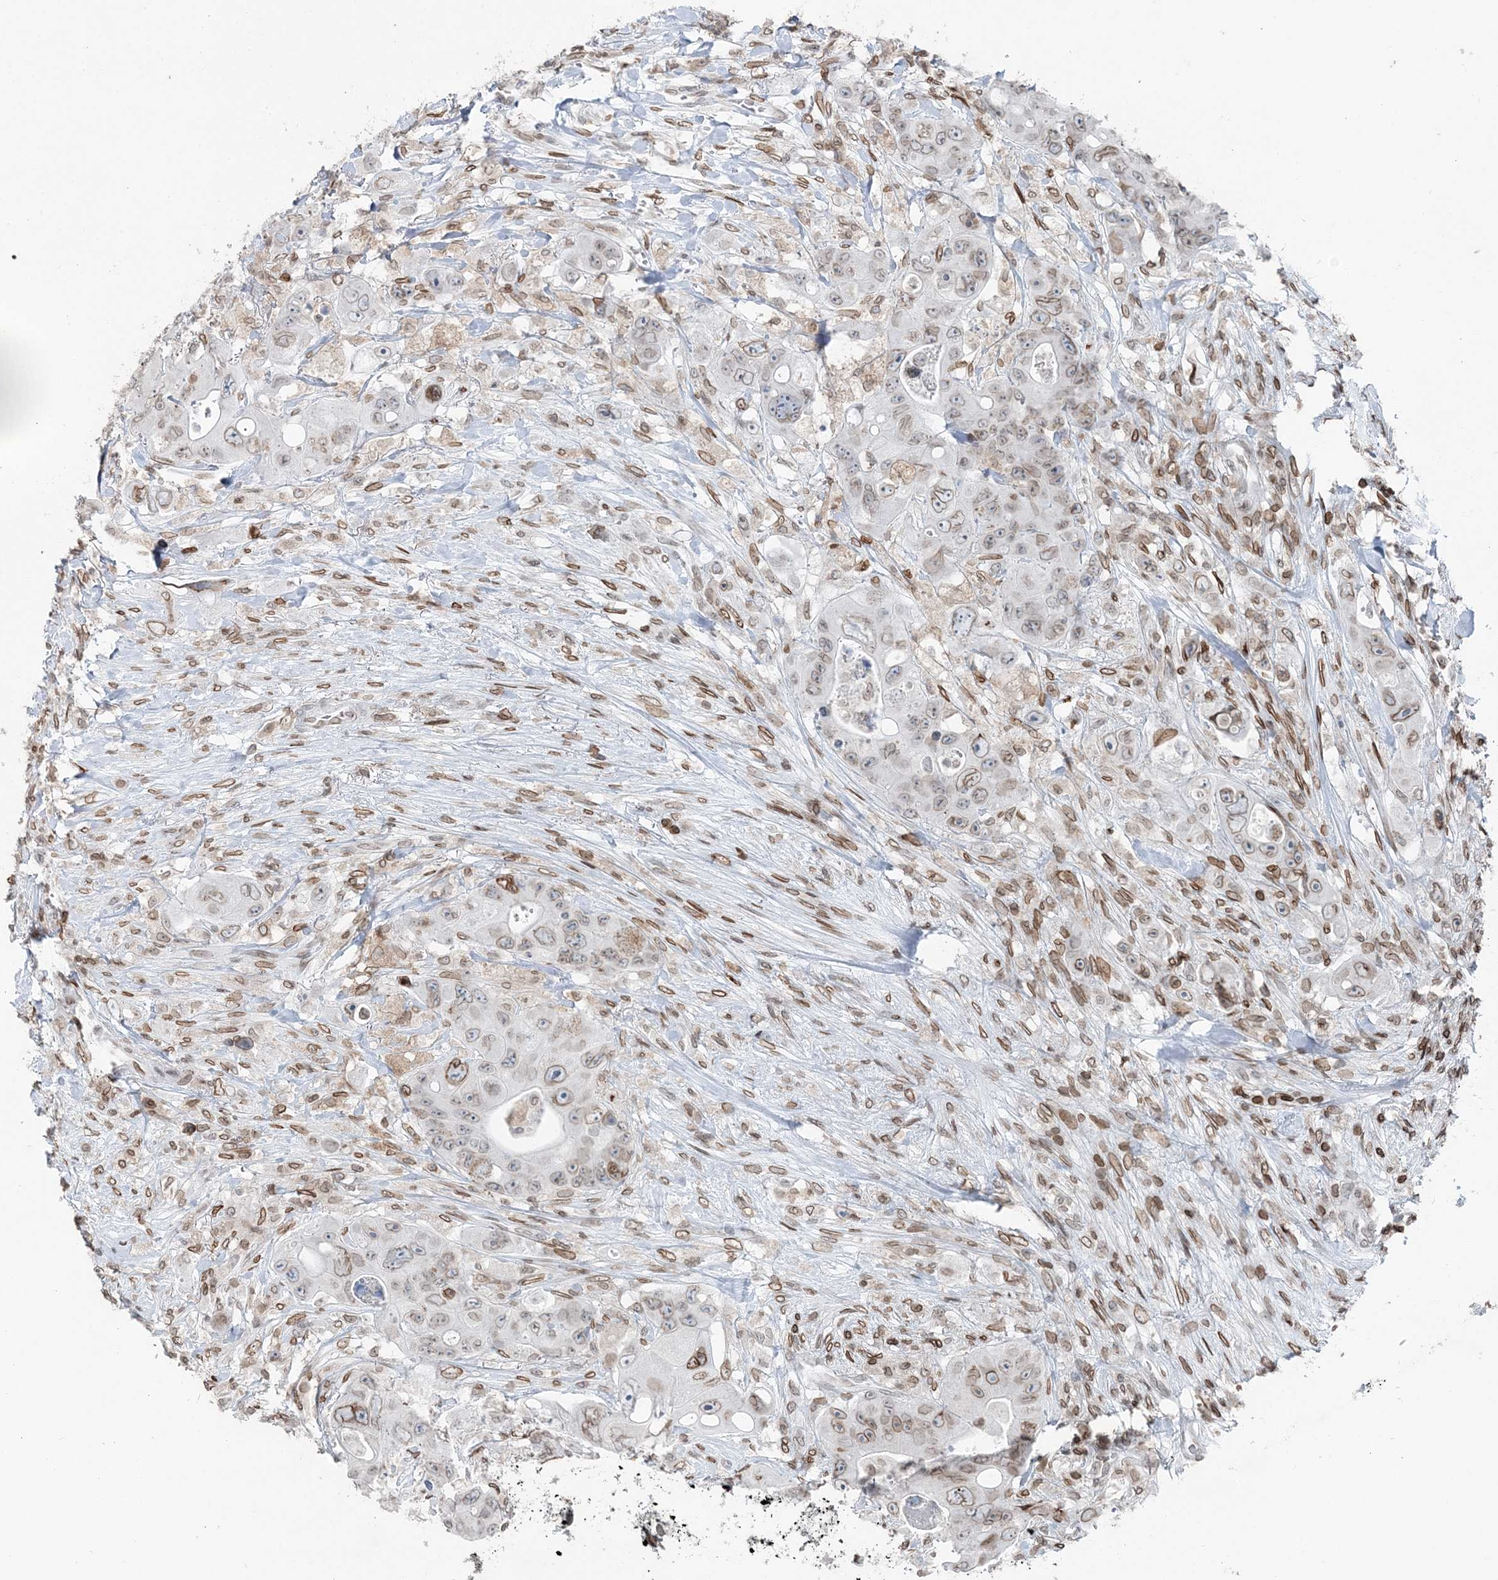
{"staining": {"intensity": "moderate", "quantity": "25%-75%", "location": "cytoplasmic/membranous,nuclear"}, "tissue": "colorectal cancer", "cell_type": "Tumor cells", "image_type": "cancer", "snomed": [{"axis": "morphology", "description": "Adenocarcinoma, NOS"}, {"axis": "topography", "description": "Colon"}], "caption": "Protein expression analysis of colorectal adenocarcinoma reveals moderate cytoplasmic/membranous and nuclear staining in approximately 25%-75% of tumor cells.", "gene": "GJD4", "patient": {"sex": "female", "age": 46}}